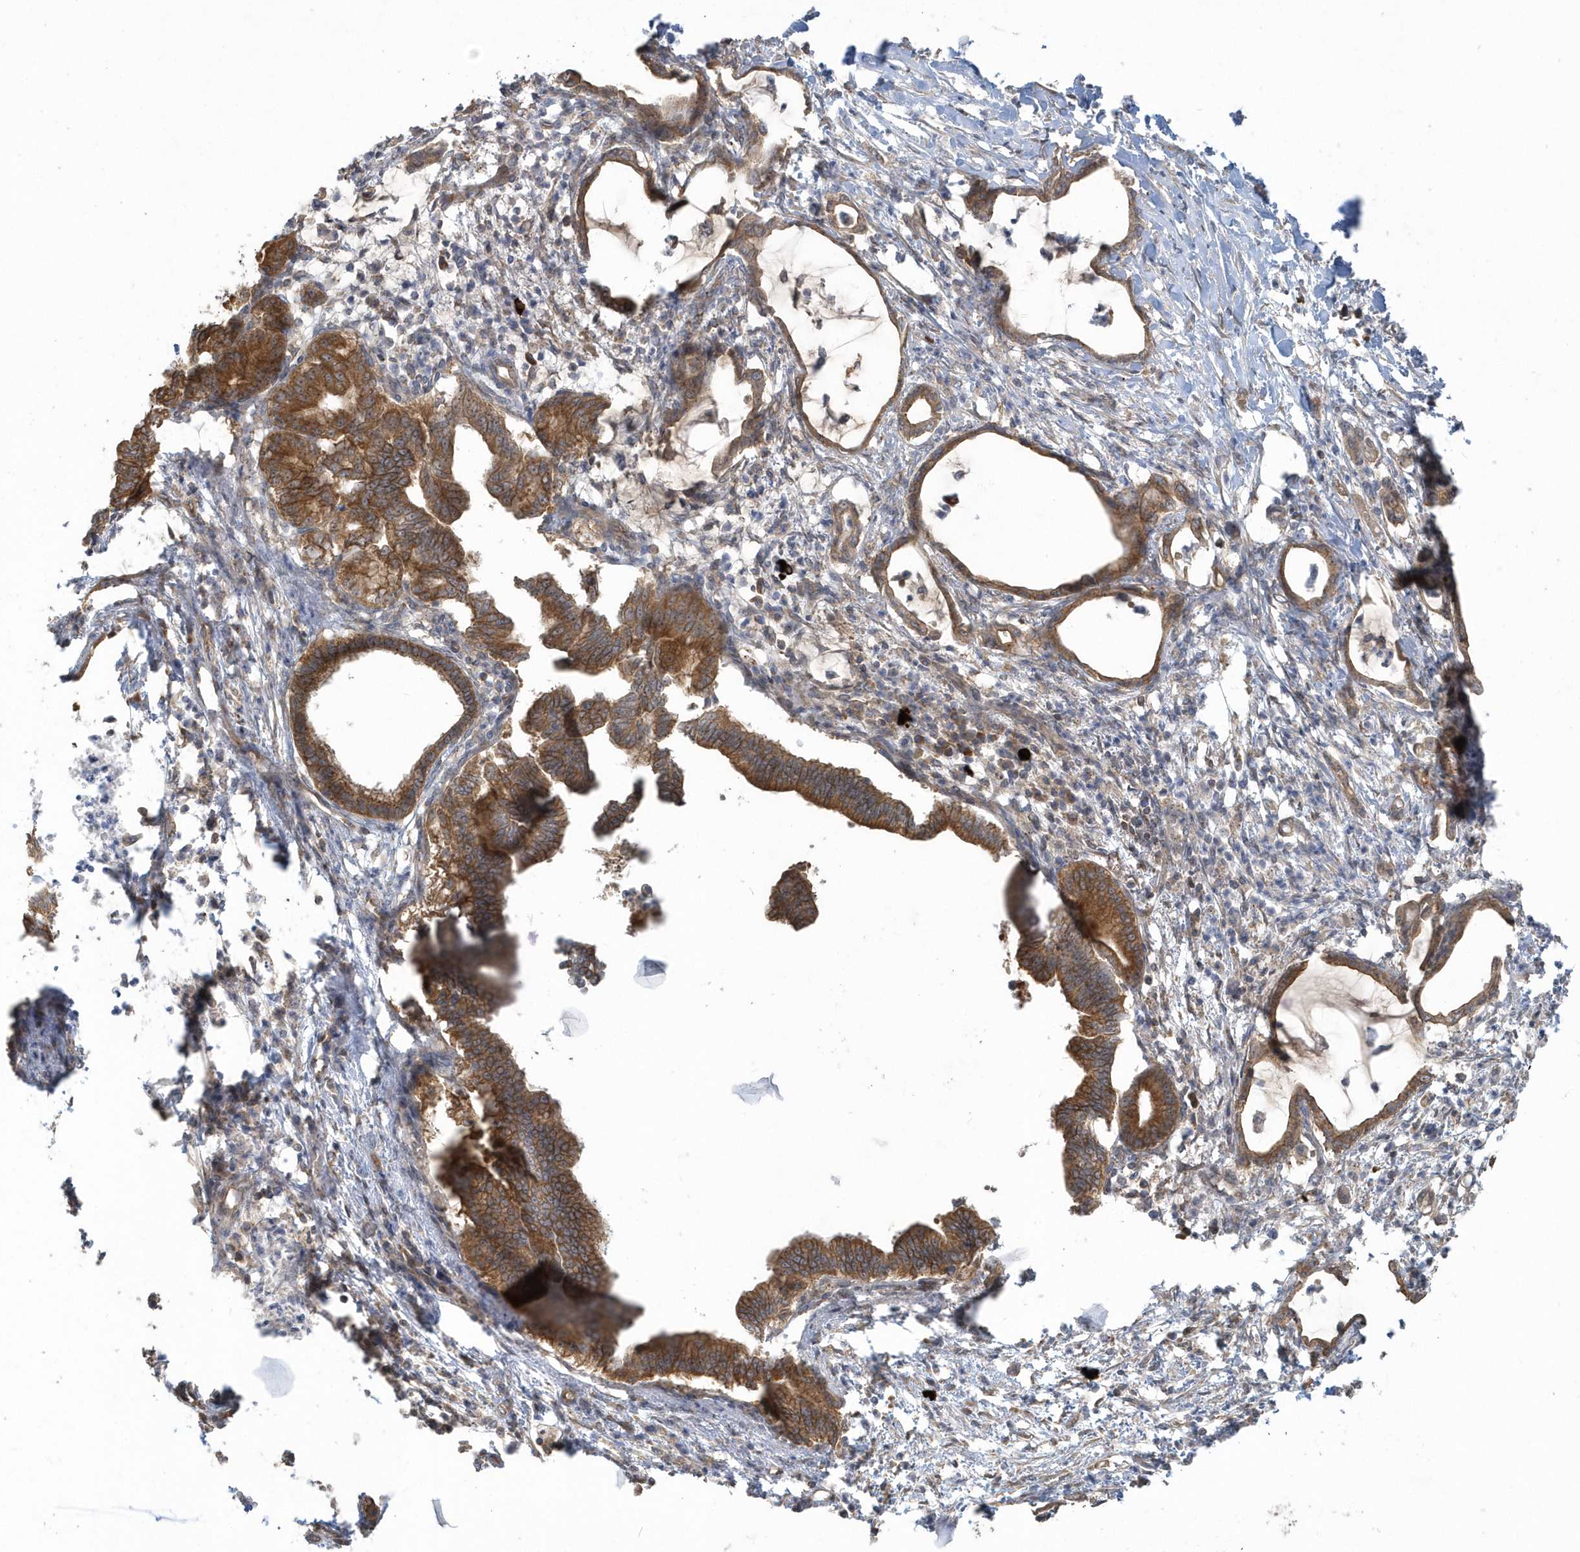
{"staining": {"intensity": "moderate", "quantity": ">75%", "location": "cytoplasmic/membranous"}, "tissue": "pancreatic cancer", "cell_type": "Tumor cells", "image_type": "cancer", "snomed": [{"axis": "morphology", "description": "Adenocarcinoma, NOS"}, {"axis": "topography", "description": "Pancreas"}], "caption": "Tumor cells reveal moderate cytoplasmic/membranous expression in about >75% of cells in adenocarcinoma (pancreatic).", "gene": "STIM2", "patient": {"sex": "female", "age": 55}}